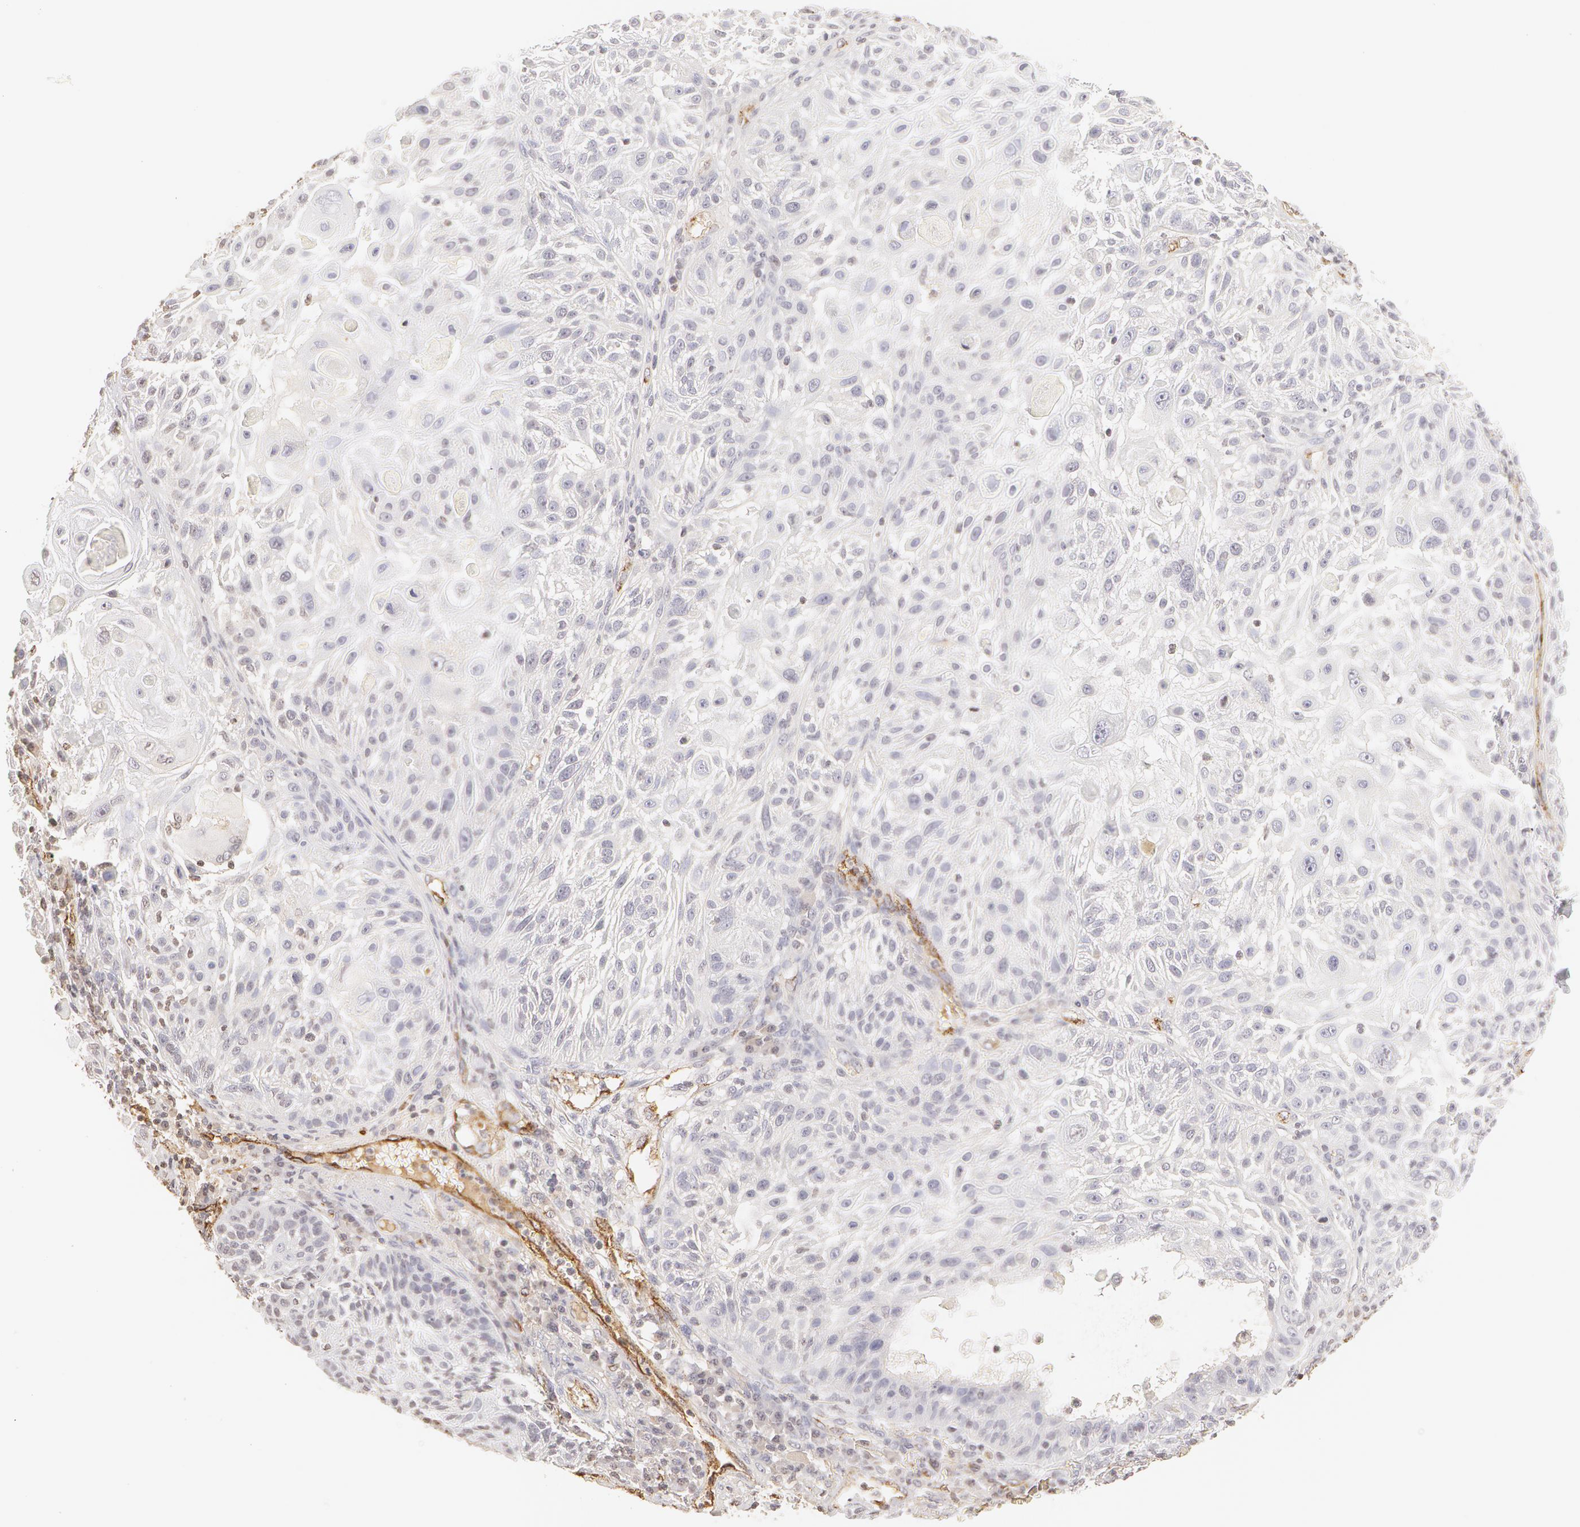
{"staining": {"intensity": "negative", "quantity": "none", "location": "none"}, "tissue": "skin cancer", "cell_type": "Tumor cells", "image_type": "cancer", "snomed": [{"axis": "morphology", "description": "Squamous cell carcinoma, NOS"}, {"axis": "topography", "description": "Skin"}], "caption": "The immunohistochemistry photomicrograph has no significant expression in tumor cells of skin cancer tissue.", "gene": "VWF", "patient": {"sex": "female", "age": 89}}